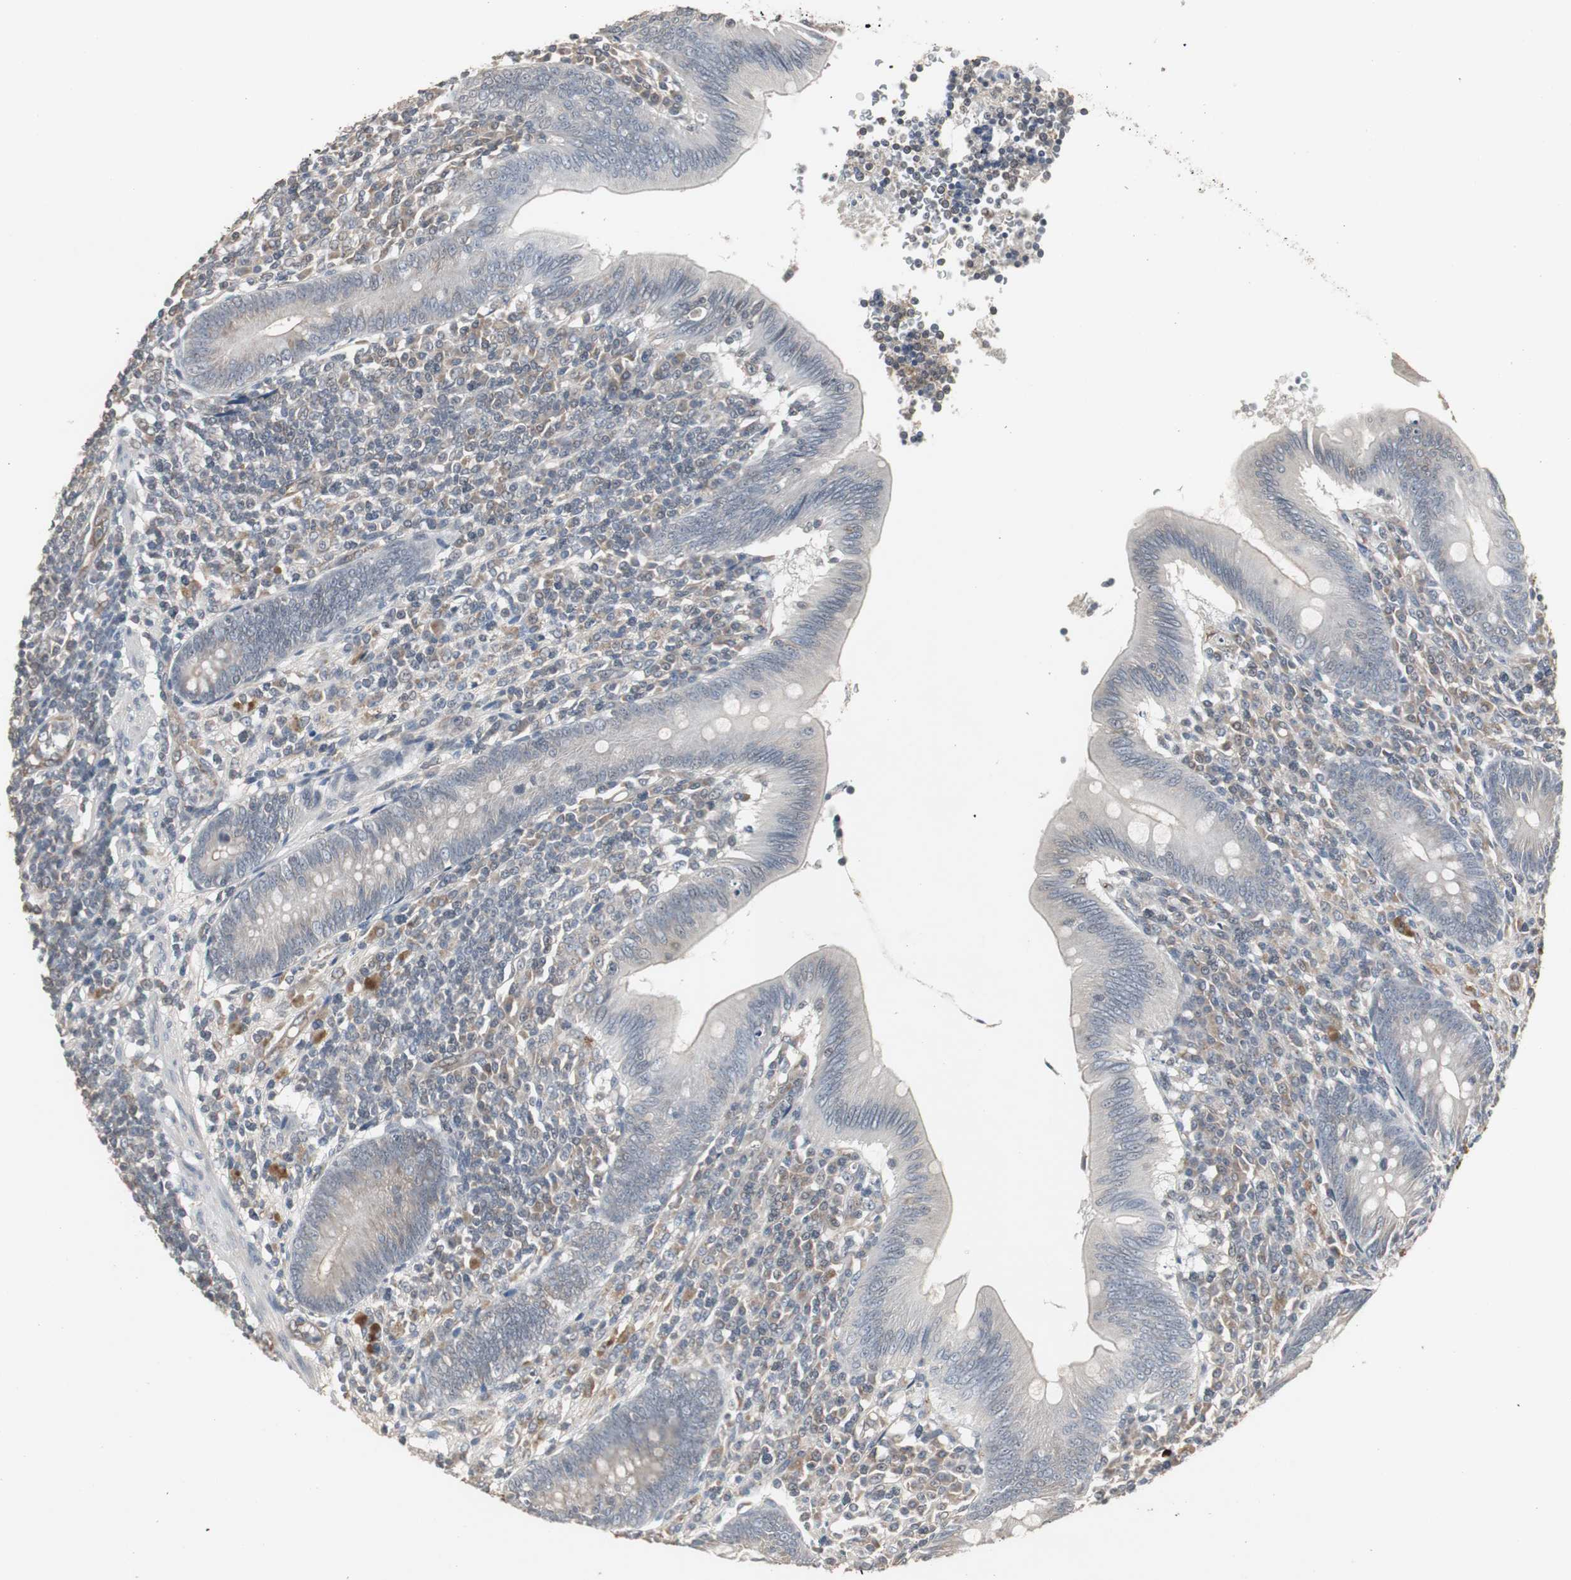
{"staining": {"intensity": "weak", "quantity": ">75%", "location": "cytoplasmic/membranous"}, "tissue": "appendix", "cell_type": "Glandular cells", "image_type": "normal", "snomed": [{"axis": "morphology", "description": "Normal tissue, NOS"}, {"axis": "morphology", "description": "Inflammation, NOS"}, {"axis": "topography", "description": "Appendix"}], "caption": "A high-resolution micrograph shows immunohistochemistry staining of unremarkable appendix, which exhibits weak cytoplasmic/membranous expression in approximately >75% of glandular cells. Nuclei are stained in blue.", "gene": "ATP2B2", "patient": {"sex": "male", "age": 46}}